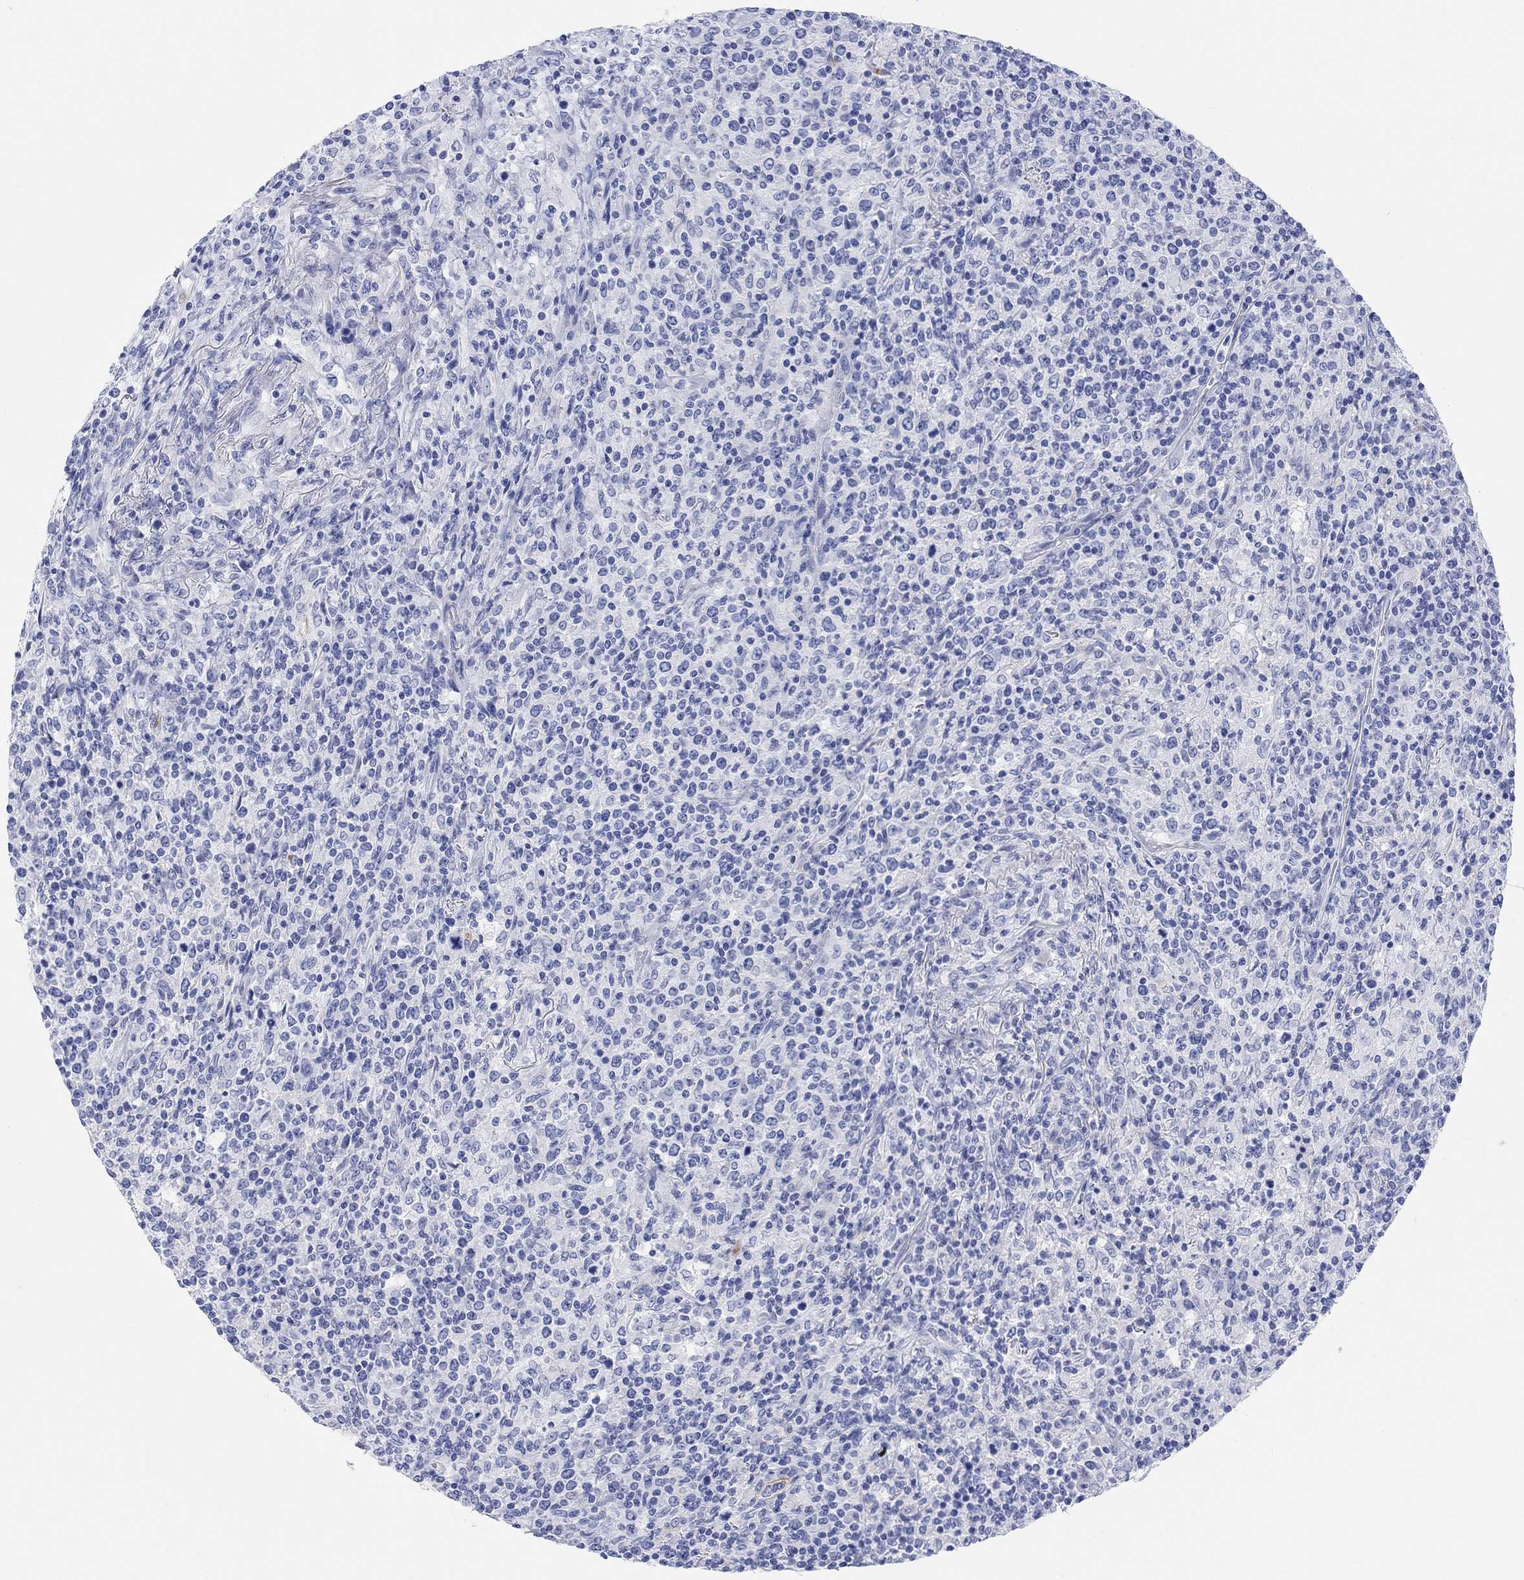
{"staining": {"intensity": "negative", "quantity": "none", "location": "none"}, "tissue": "lymphoma", "cell_type": "Tumor cells", "image_type": "cancer", "snomed": [{"axis": "morphology", "description": "Malignant lymphoma, non-Hodgkin's type, High grade"}, {"axis": "topography", "description": "Lung"}], "caption": "This is a micrograph of immunohistochemistry staining of malignant lymphoma, non-Hodgkin's type (high-grade), which shows no expression in tumor cells.", "gene": "XIRP2", "patient": {"sex": "male", "age": 79}}